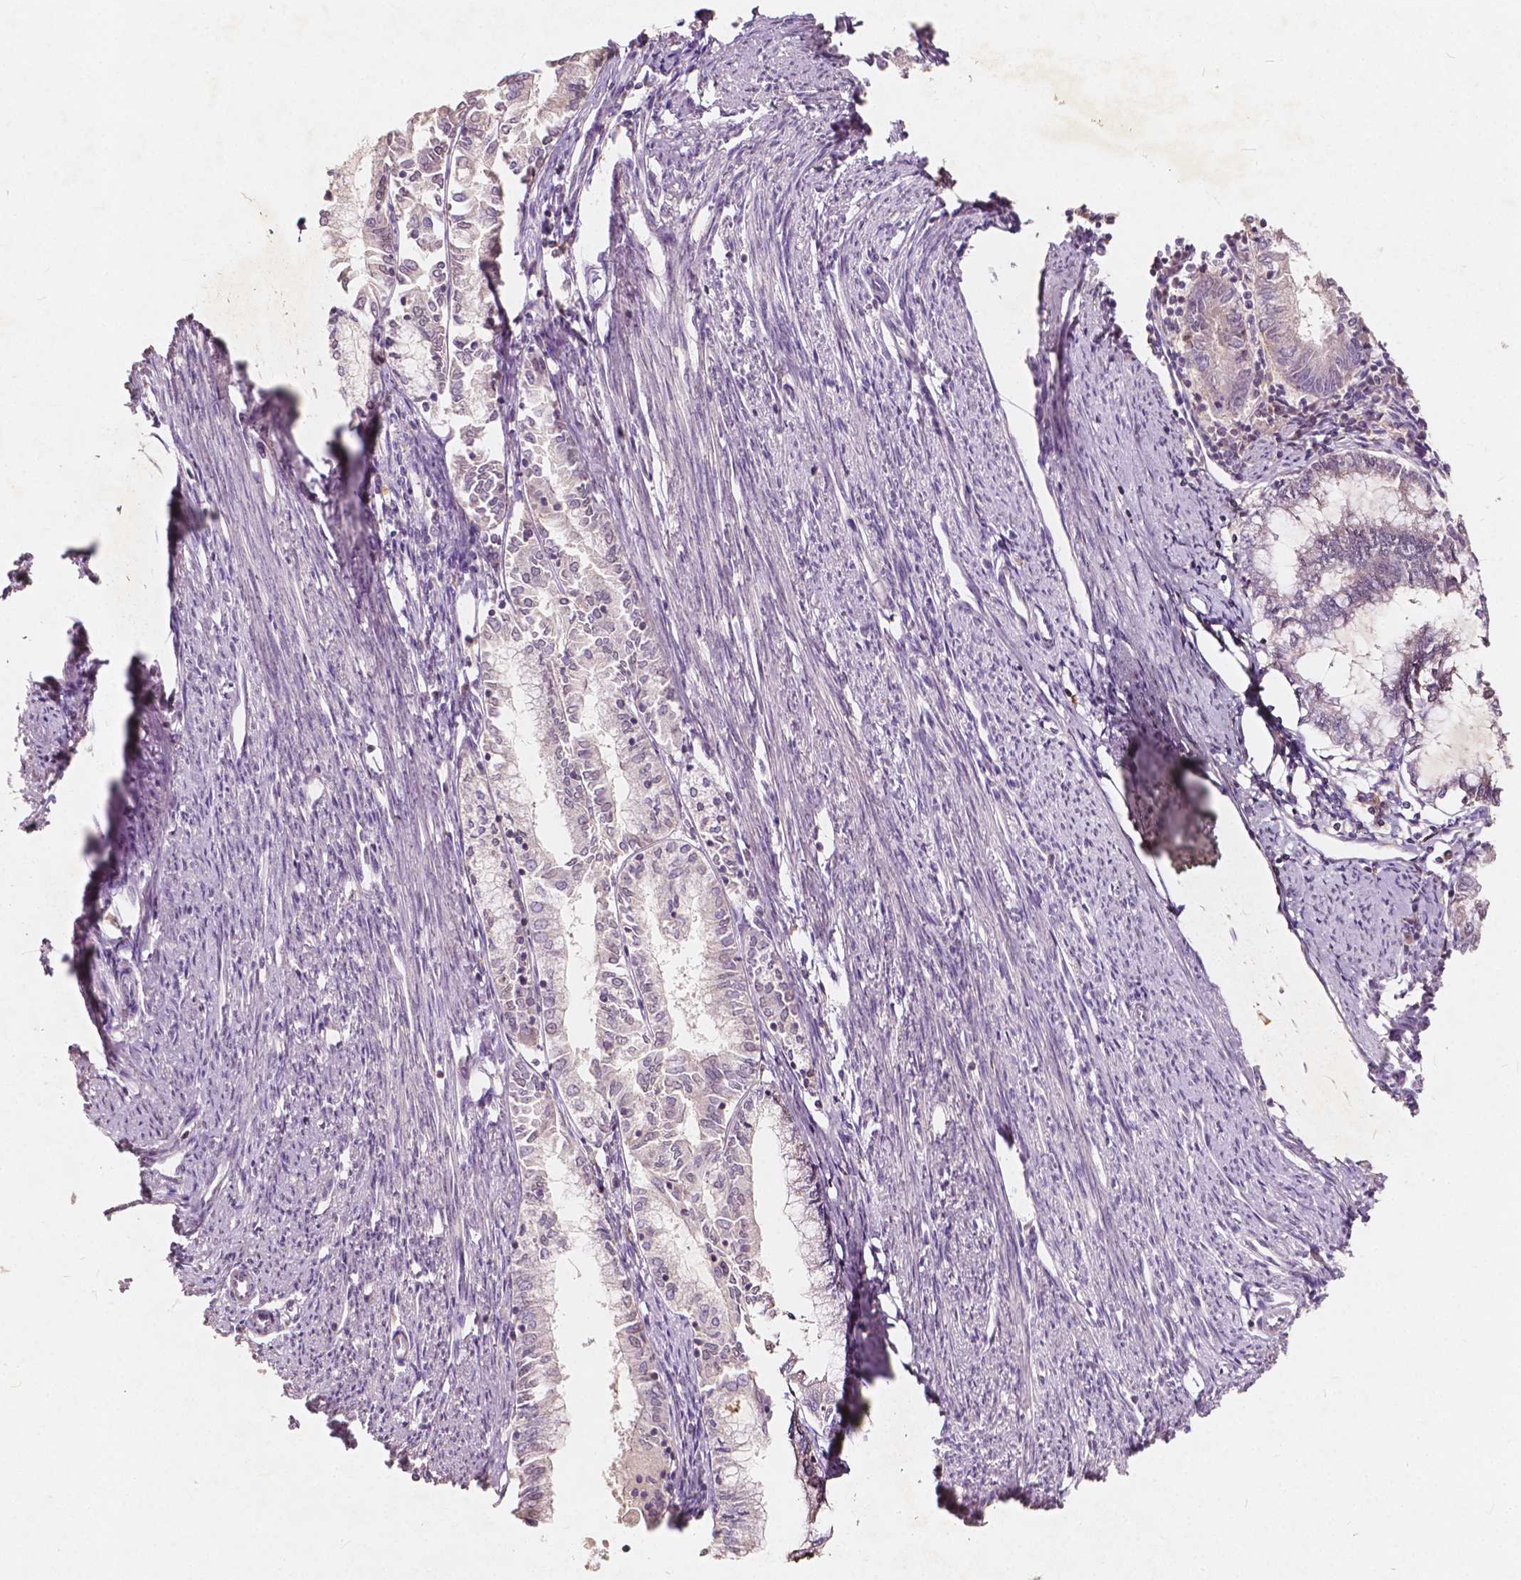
{"staining": {"intensity": "weak", "quantity": "<25%", "location": "nuclear"}, "tissue": "endometrial cancer", "cell_type": "Tumor cells", "image_type": "cancer", "snomed": [{"axis": "morphology", "description": "Adenocarcinoma, NOS"}, {"axis": "topography", "description": "Endometrium"}], "caption": "Tumor cells are negative for brown protein staining in adenocarcinoma (endometrial).", "gene": "SOX15", "patient": {"sex": "female", "age": 79}}